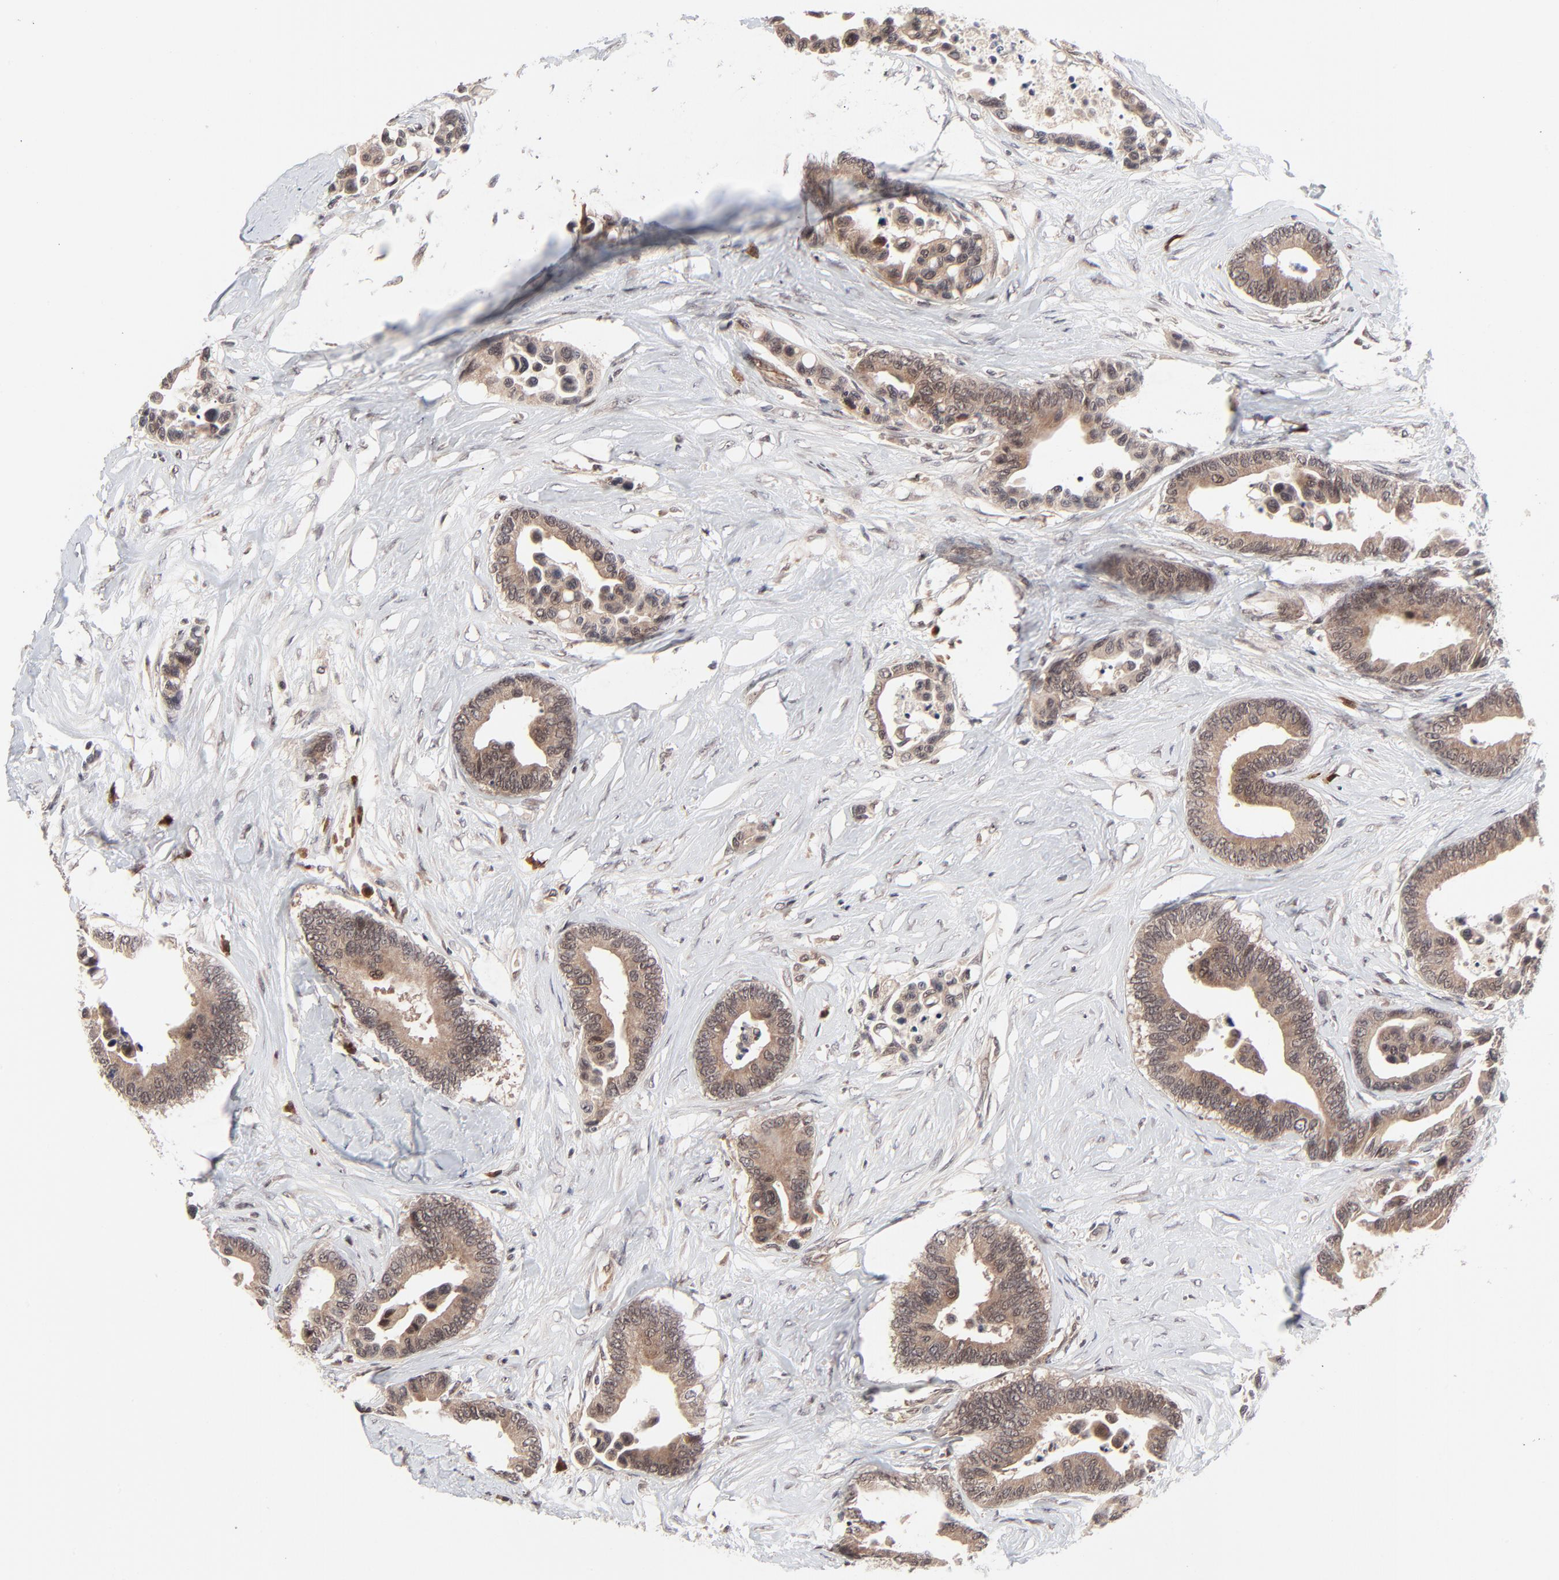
{"staining": {"intensity": "moderate", "quantity": ">75%", "location": "cytoplasmic/membranous,nuclear"}, "tissue": "colorectal cancer", "cell_type": "Tumor cells", "image_type": "cancer", "snomed": [{"axis": "morphology", "description": "Adenocarcinoma, NOS"}, {"axis": "topography", "description": "Colon"}], "caption": "A brown stain shows moderate cytoplasmic/membranous and nuclear expression of a protein in human colorectal cancer (adenocarcinoma) tumor cells.", "gene": "CASP10", "patient": {"sex": "male", "age": 82}}